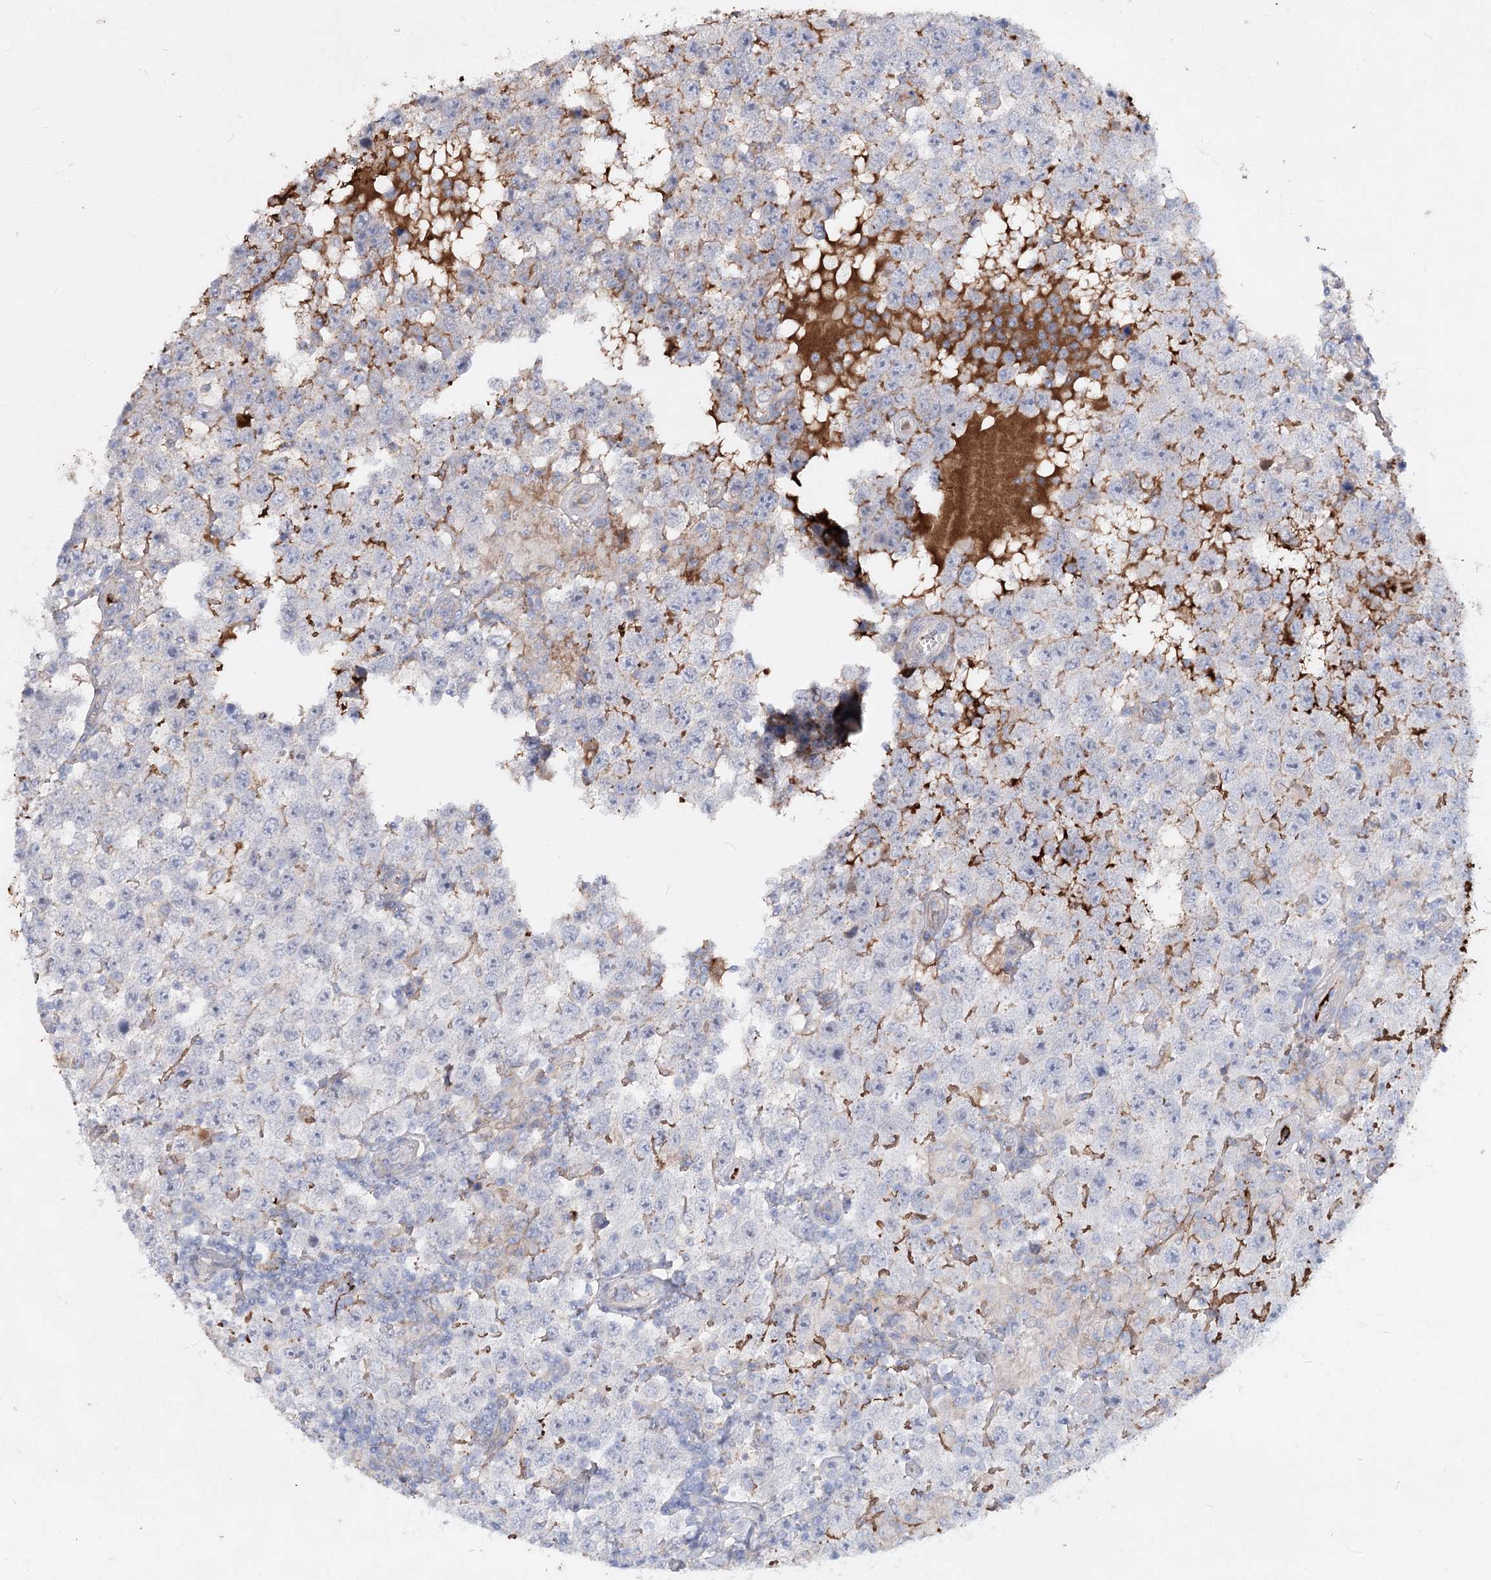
{"staining": {"intensity": "negative", "quantity": "none", "location": "none"}, "tissue": "testis cancer", "cell_type": "Tumor cells", "image_type": "cancer", "snomed": [{"axis": "morphology", "description": "Normal tissue, NOS"}, {"axis": "morphology", "description": "Urothelial carcinoma, High grade"}, {"axis": "morphology", "description": "Seminoma, NOS"}, {"axis": "morphology", "description": "Carcinoma, Embryonal, NOS"}, {"axis": "topography", "description": "Urinary bladder"}, {"axis": "topography", "description": "Testis"}], "caption": "Immunohistochemistry image of human testis cancer stained for a protein (brown), which demonstrates no expression in tumor cells. (DAB immunohistochemistry (IHC), high magnification).", "gene": "TASOR2", "patient": {"sex": "male", "age": 41}}